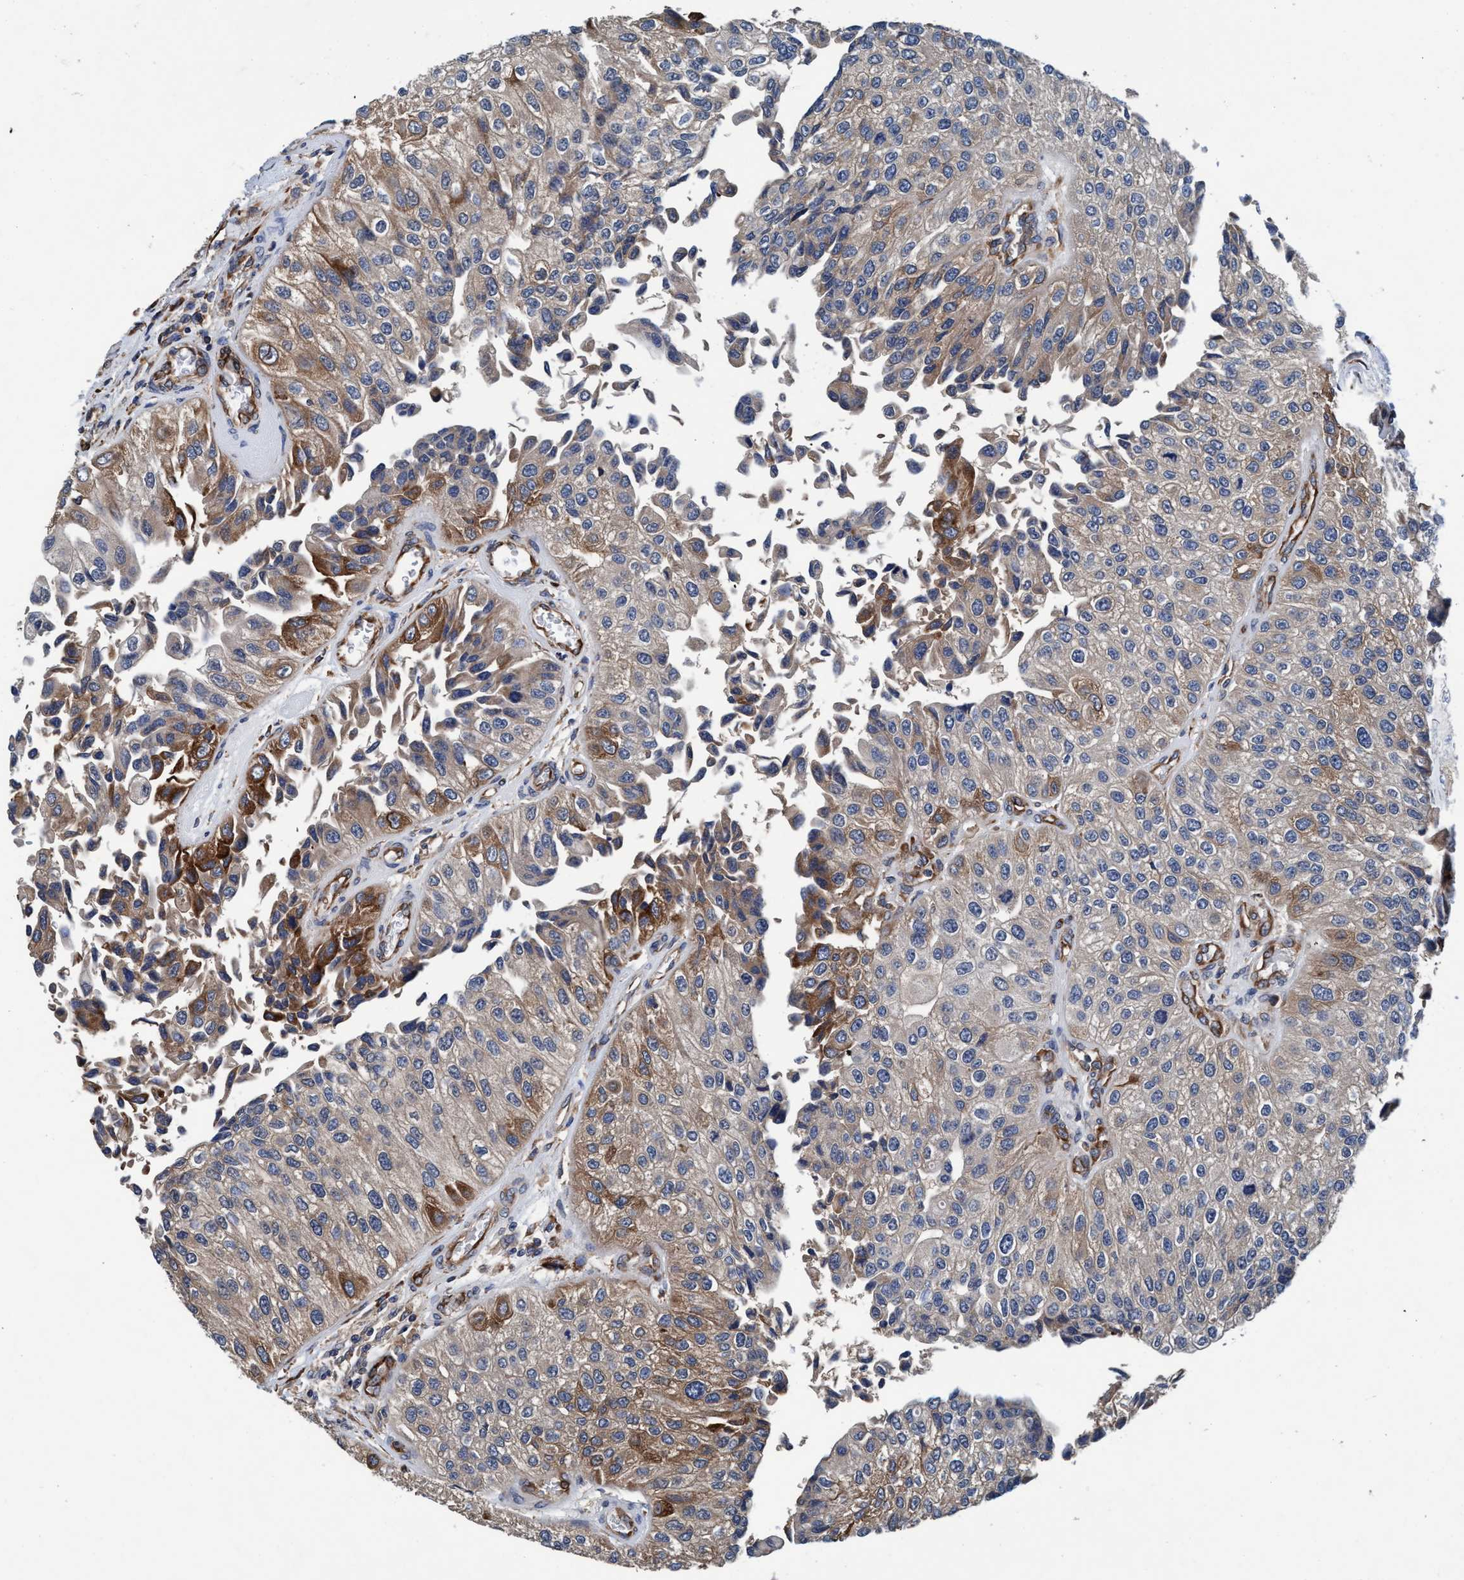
{"staining": {"intensity": "moderate", "quantity": "<25%", "location": "cytoplasmic/membranous"}, "tissue": "urothelial cancer", "cell_type": "Tumor cells", "image_type": "cancer", "snomed": [{"axis": "morphology", "description": "Urothelial carcinoma, High grade"}, {"axis": "topography", "description": "Kidney"}, {"axis": "topography", "description": "Urinary bladder"}], "caption": "IHC staining of urothelial cancer, which shows low levels of moderate cytoplasmic/membranous positivity in approximately <25% of tumor cells indicating moderate cytoplasmic/membranous protein expression. The staining was performed using DAB (brown) for protein detection and nuclei were counterstained in hematoxylin (blue).", "gene": "ENDOG", "patient": {"sex": "male", "age": 77}}